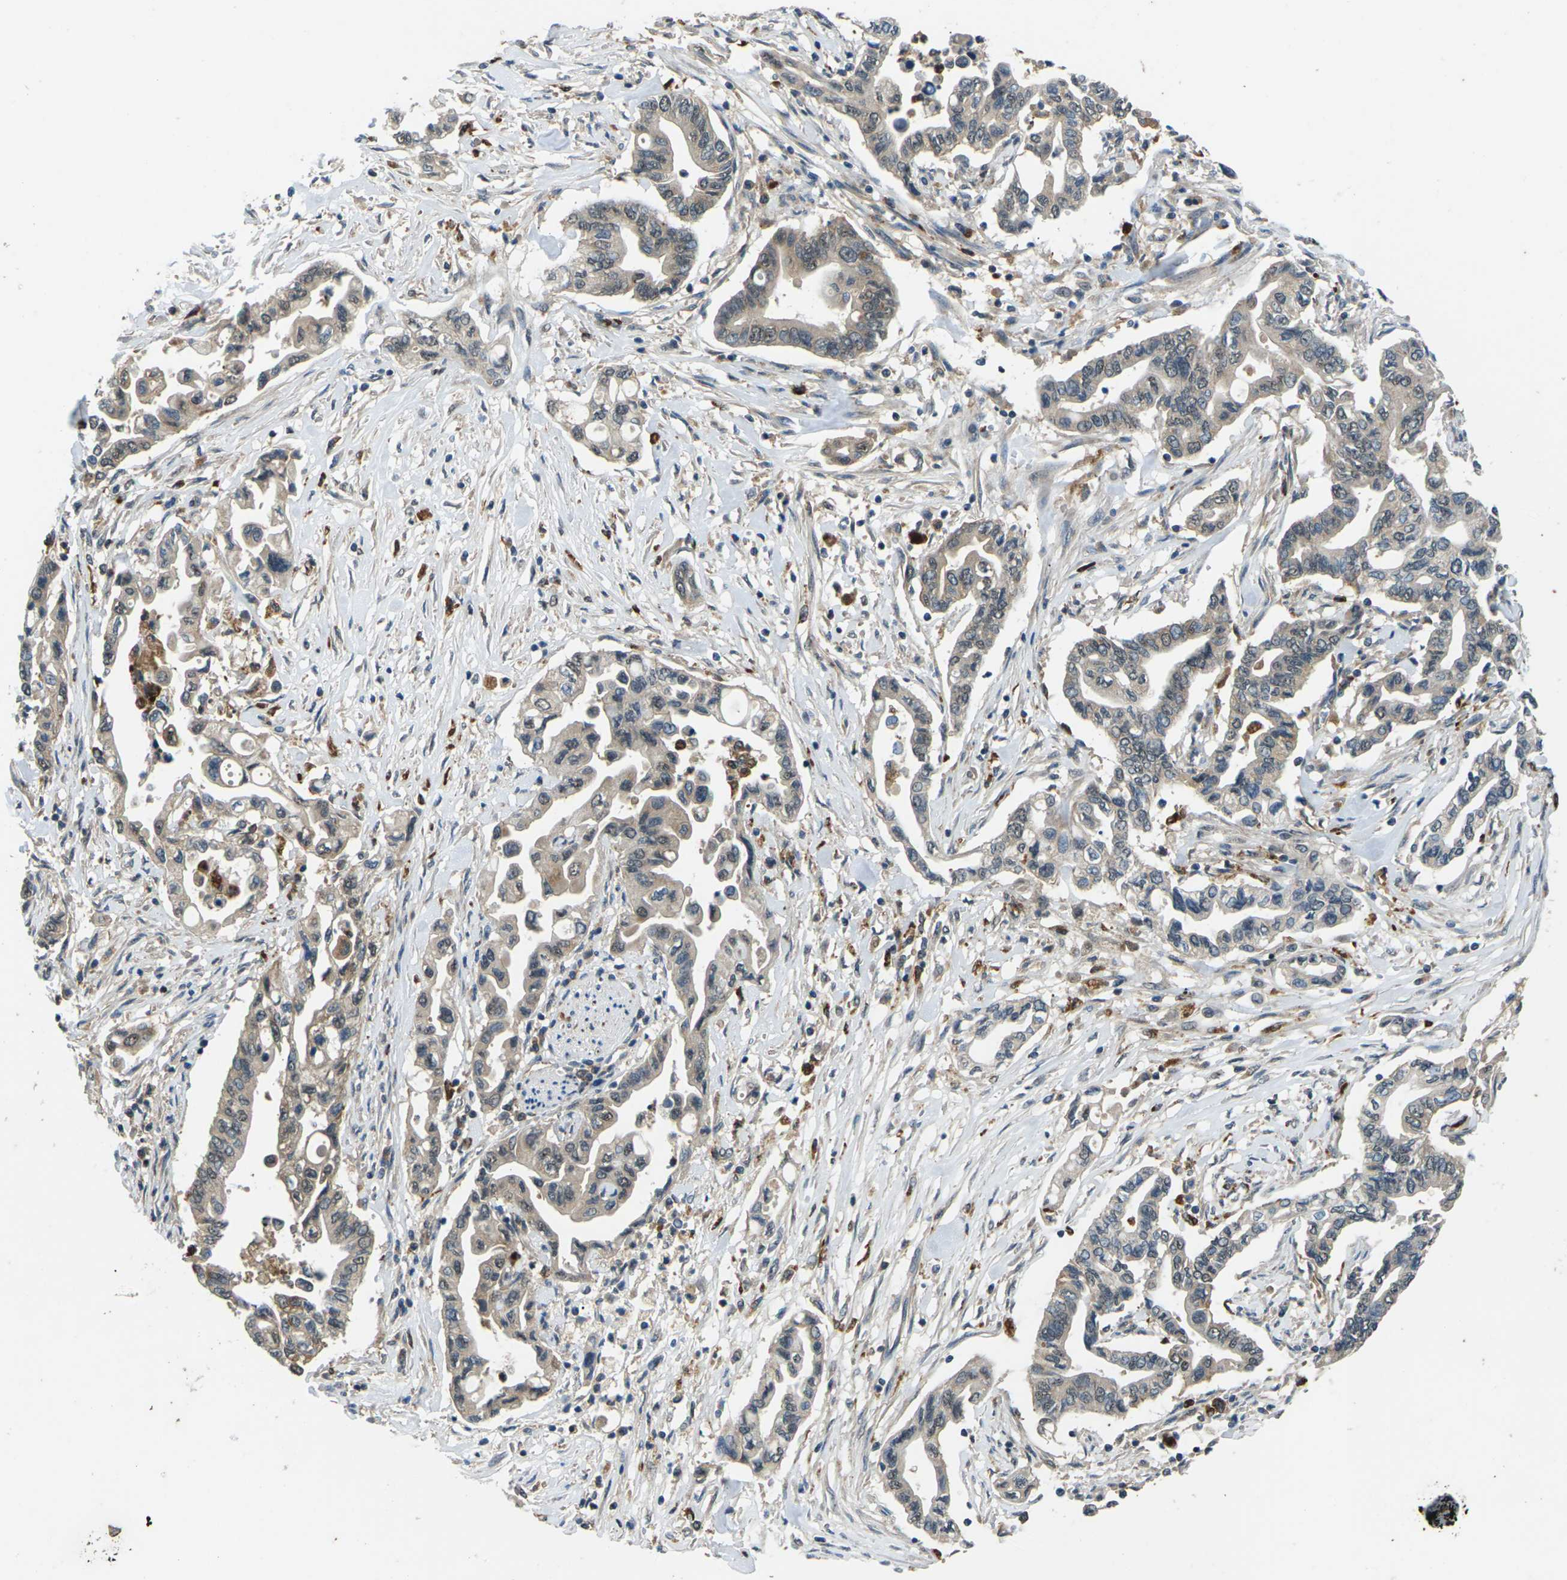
{"staining": {"intensity": "weak", "quantity": "25%-75%", "location": "cytoplasmic/membranous"}, "tissue": "pancreatic cancer", "cell_type": "Tumor cells", "image_type": "cancer", "snomed": [{"axis": "morphology", "description": "Adenocarcinoma, NOS"}, {"axis": "topography", "description": "Pancreas"}], "caption": "Immunohistochemistry staining of pancreatic cancer (adenocarcinoma), which demonstrates low levels of weak cytoplasmic/membranous staining in about 25%-75% of tumor cells indicating weak cytoplasmic/membranous protein expression. The staining was performed using DAB (3,3'-diaminobenzidine) (brown) for protein detection and nuclei were counterstained in hematoxylin (blue).", "gene": "SLC31A2", "patient": {"sex": "female", "age": 57}}